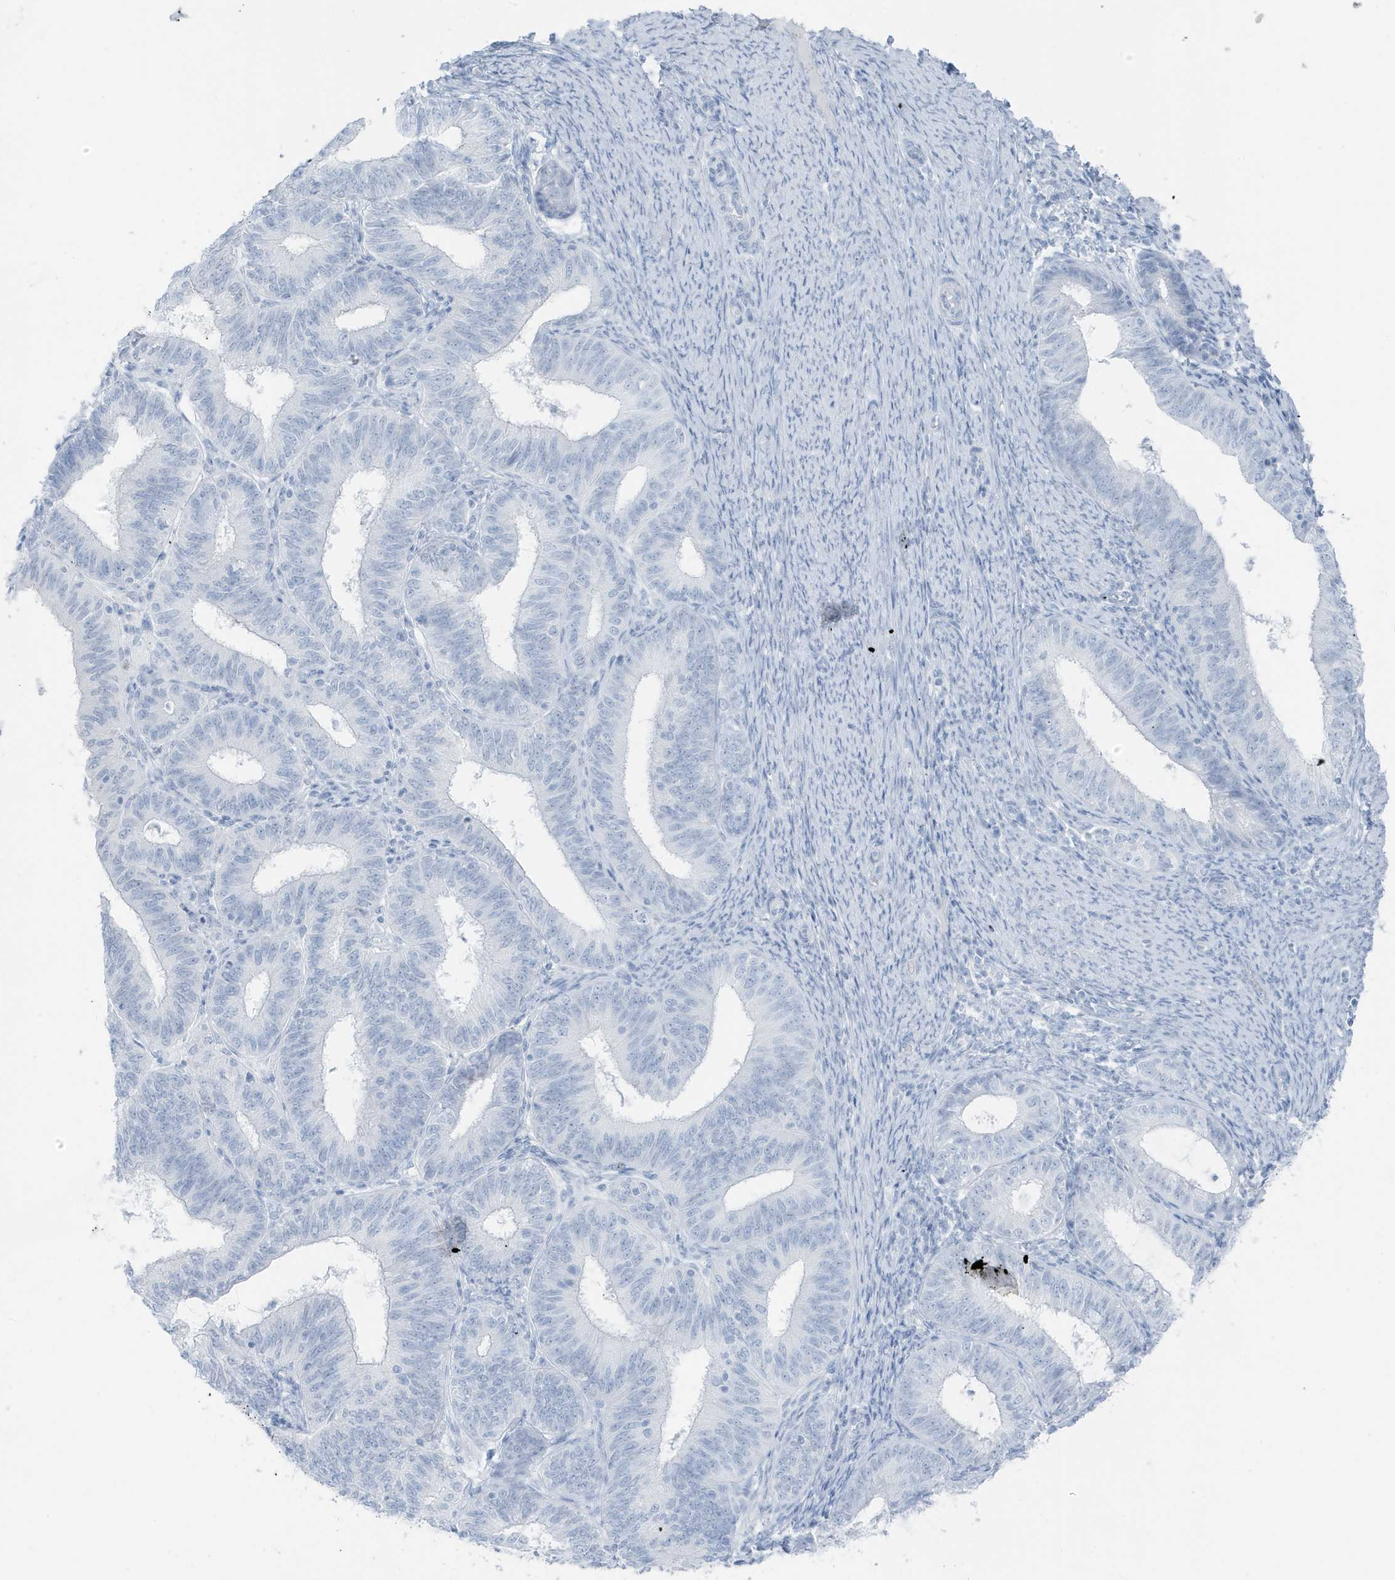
{"staining": {"intensity": "negative", "quantity": "none", "location": "none"}, "tissue": "endometrial cancer", "cell_type": "Tumor cells", "image_type": "cancer", "snomed": [{"axis": "morphology", "description": "Adenocarcinoma, NOS"}, {"axis": "topography", "description": "Endometrium"}], "caption": "This is a photomicrograph of IHC staining of endometrial cancer, which shows no expression in tumor cells.", "gene": "ZFP64", "patient": {"sex": "female", "age": 51}}